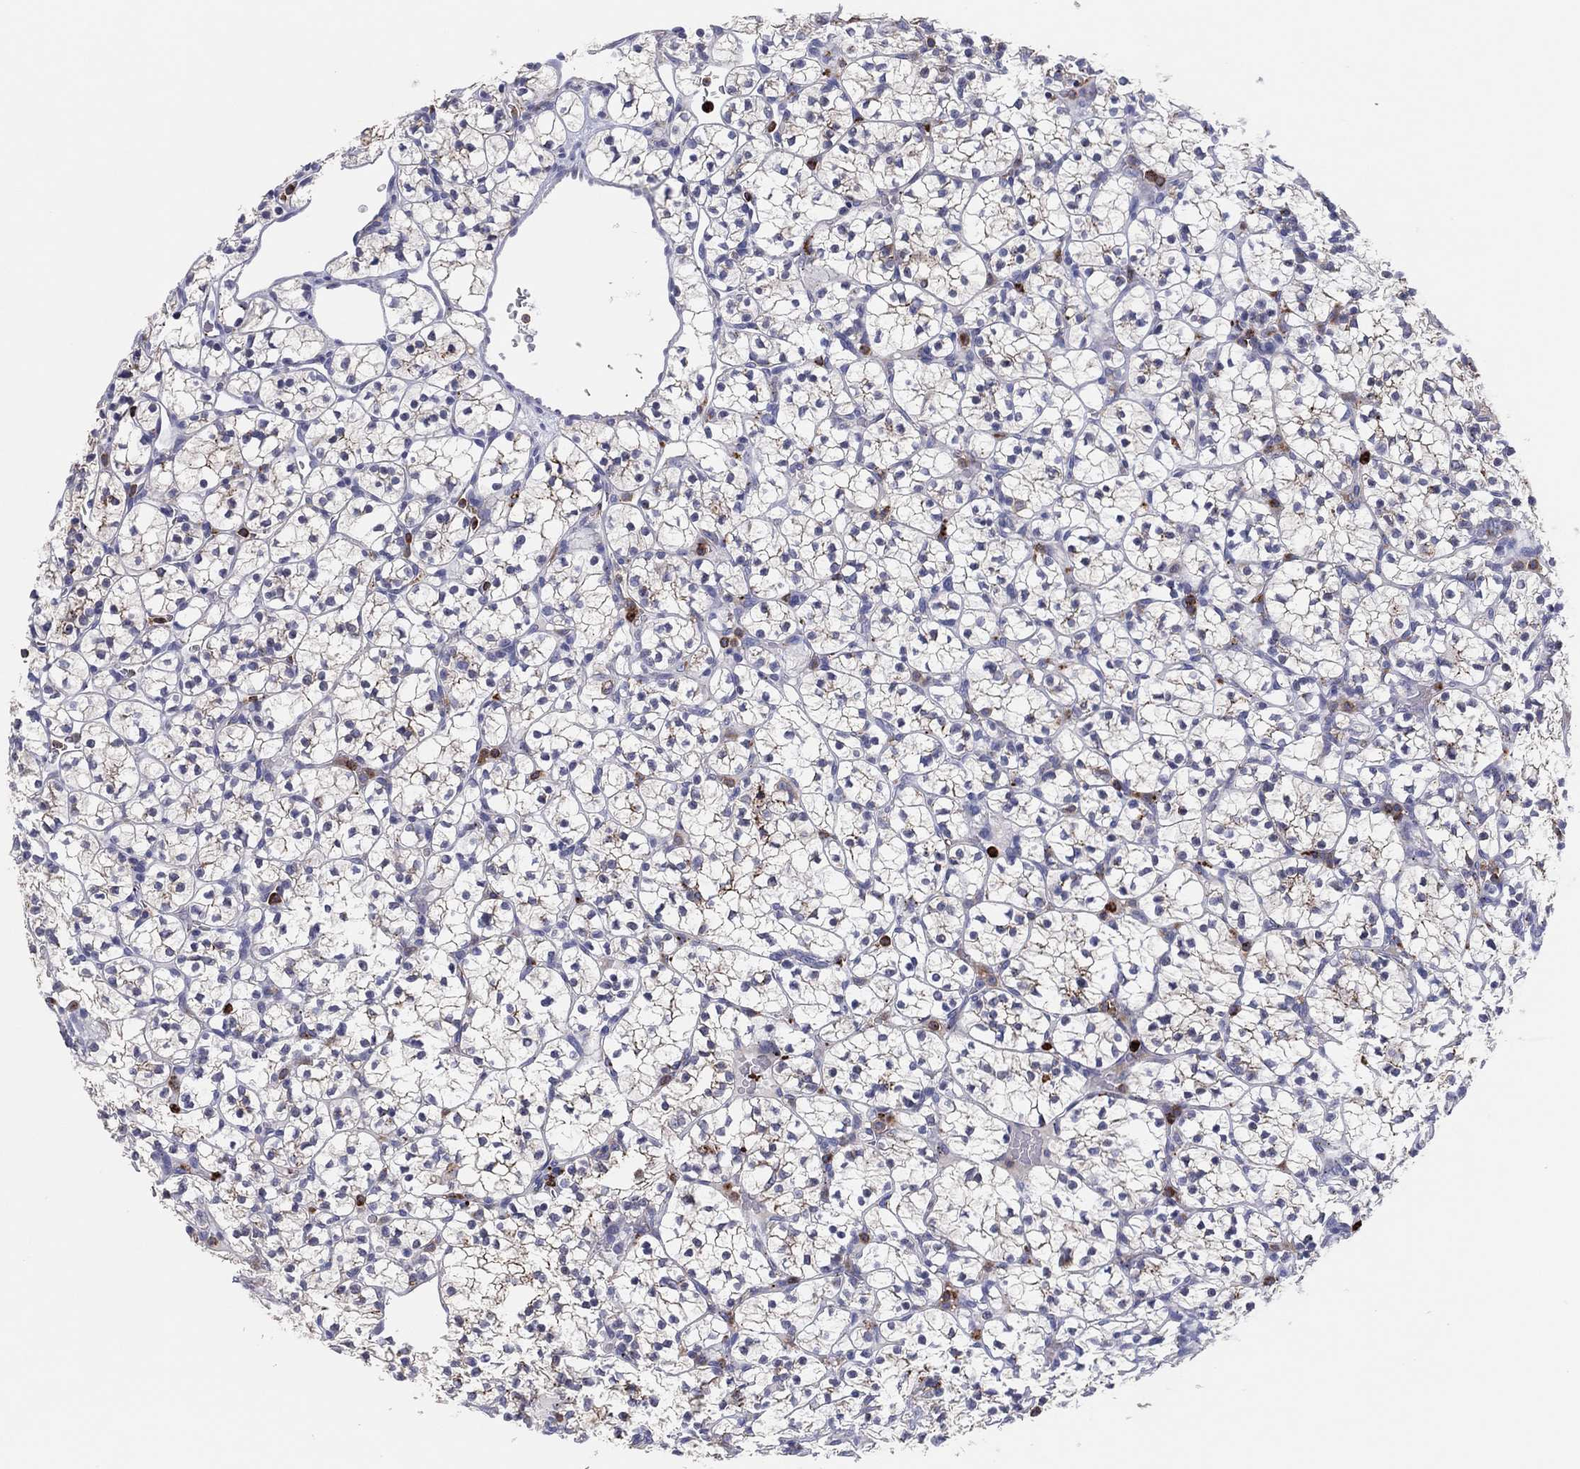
{"staining": {"intensity": "negative", "quantity": "none", "location": "none"}, "tissue": "renal cancer", "cell_type": "Tumor cells", "image_type": "cancer", "snomed": [{"axis": "morphology", "description": "Adenocarcinoma, NOS"}, {"axis": "topography", "description": "Kidney"}], "caption": "Renal adenocarcinoma was stained to show a protein in brown. There is no significant expression in tumor cells. The staining is performed using DAB (3,3'-diaminobenzidine) brown chromogen with nuclei counter-stained in using hematoxylin.", "gene": "PLAC8", "patient": {"sex": "female", "age": 89}}